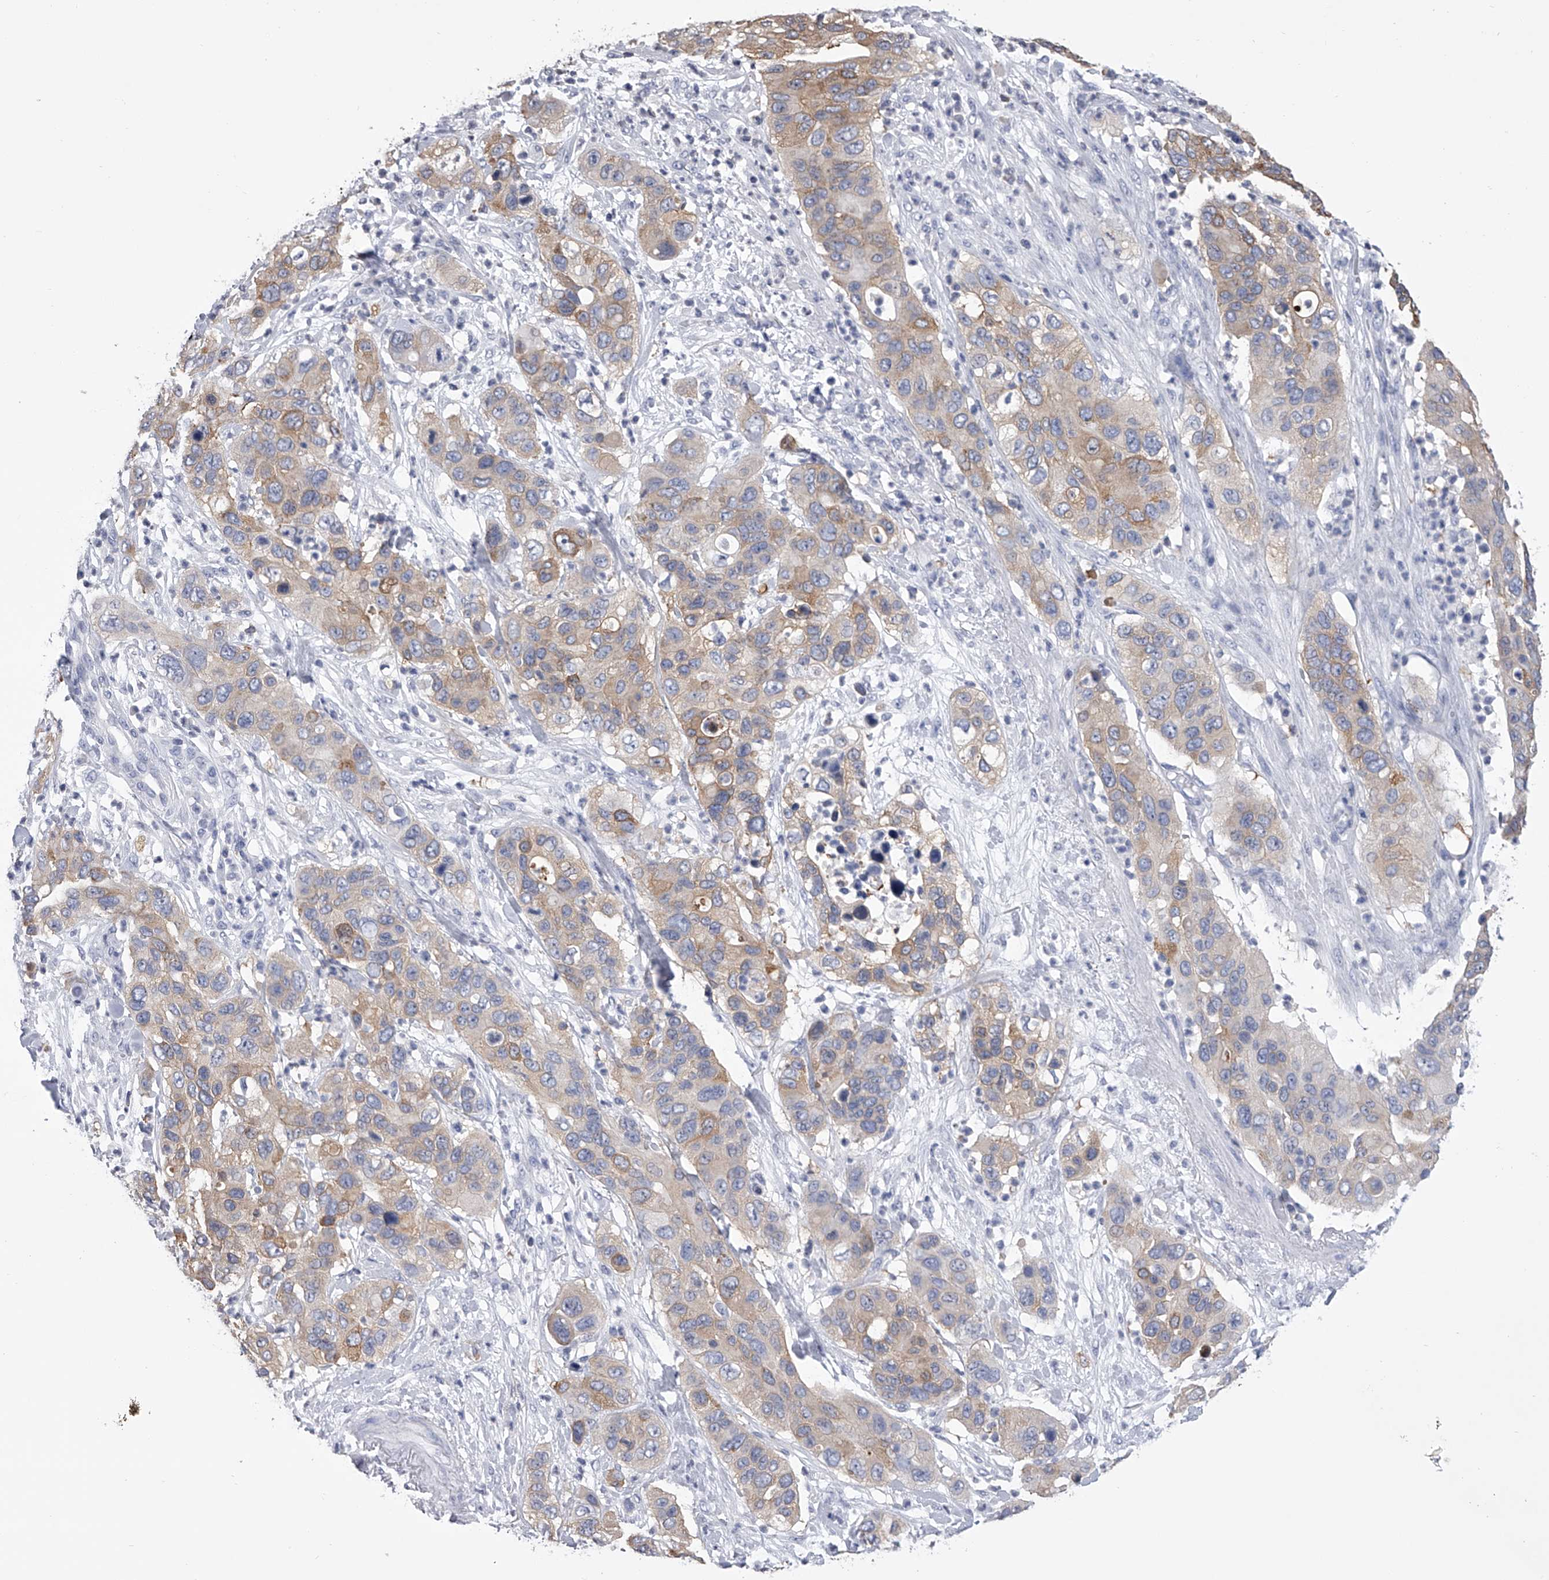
{"staining": {"intensity": "weak", "quantity": ">75%", "location": "cytoplasmic/membranous"}, "tissue": "pancreatic cancer", "cell_type": "Tumor cells", "image_type": "cancer", "snomed": [{"axis": "morphology", "description": "Adenocarcinoma, NOS"}, {"axis": "topography", "description": "Pancreas"}], "caption": "Approximately >75% of tumor cells in human pancreatic cancer show weak cytoplasmic/membranous protein expression as visualized by brown immunohistochemical staining.", "gene": "TASP1", "patient": {"sex": "female", "age": 71}}